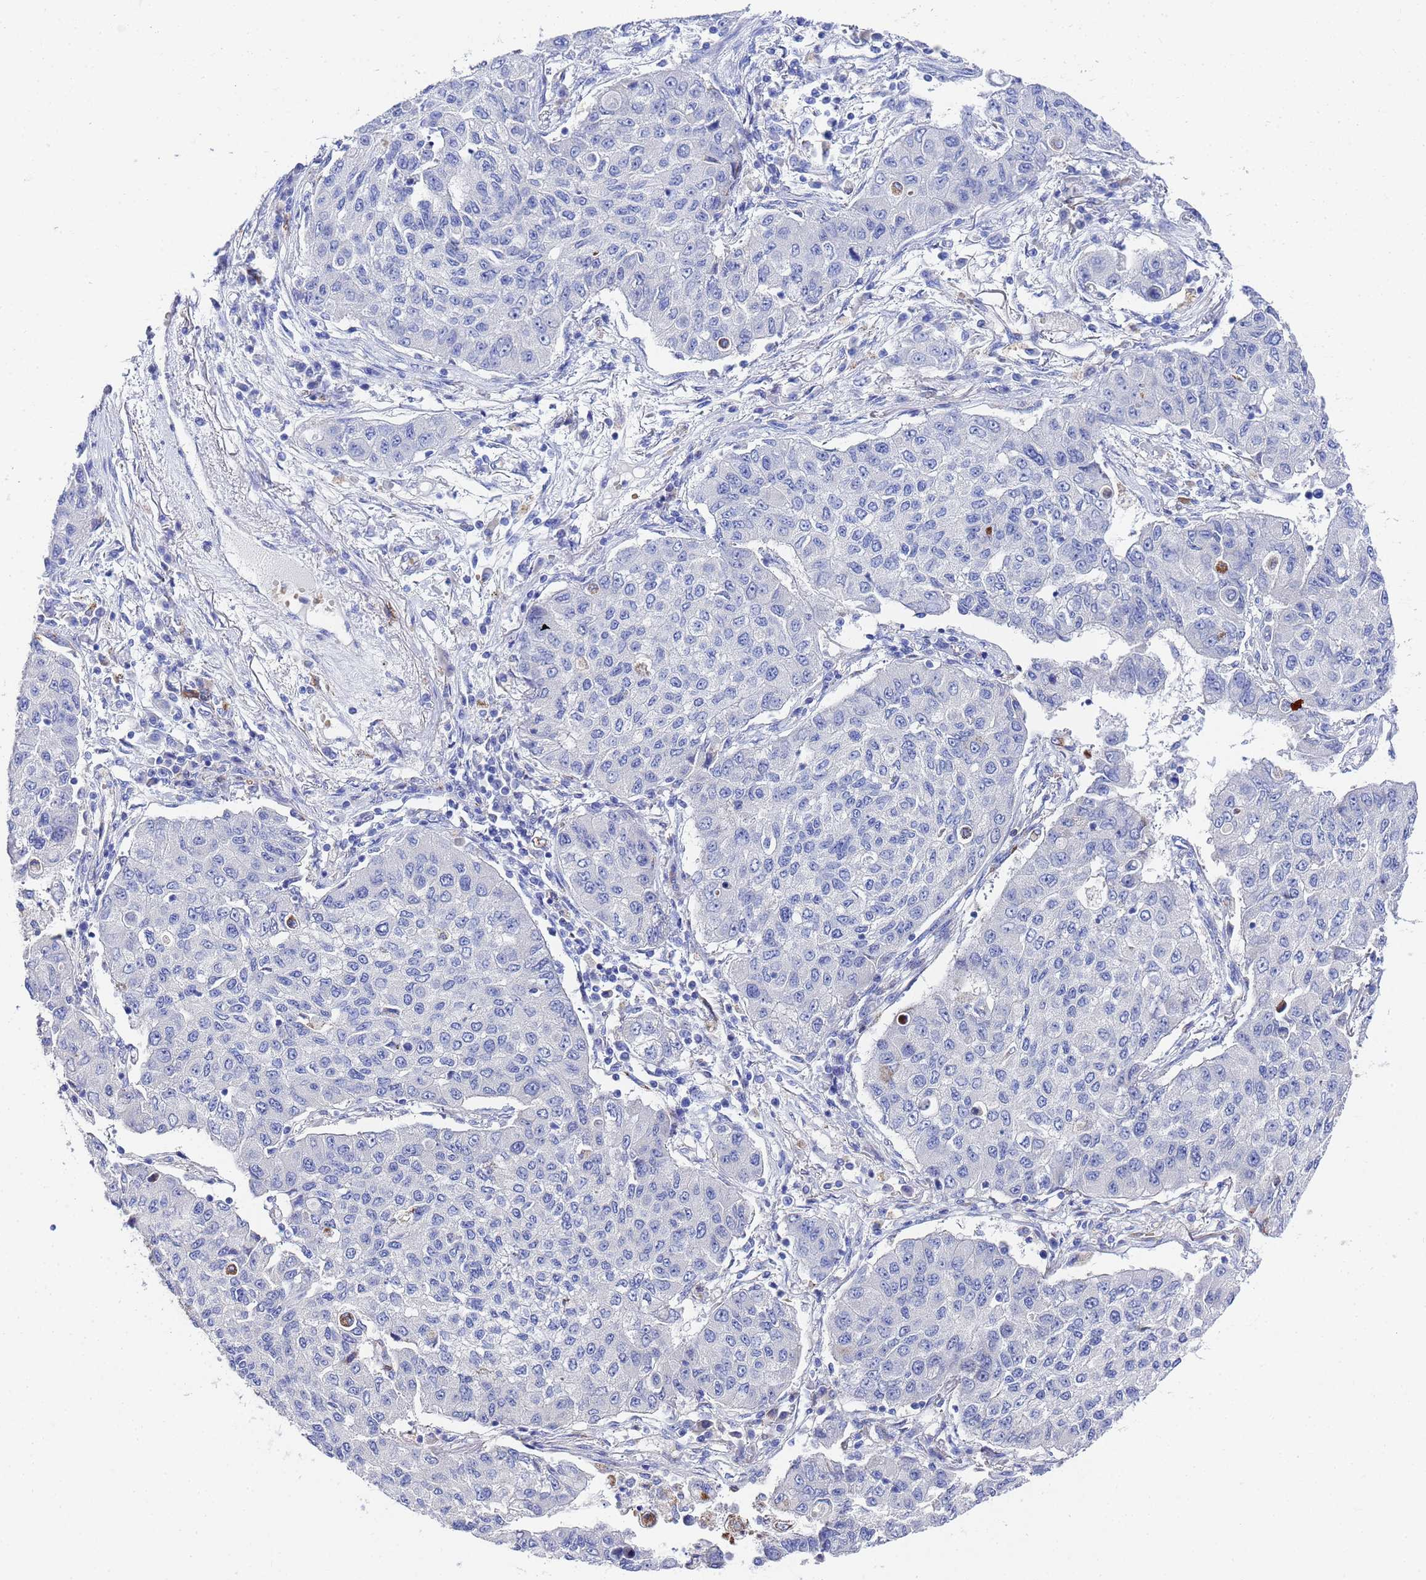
{"staining": {"intensity": "negative", "quantity": "none", "location": "none"}, "tissue": "lung cancer", "cell_type": "Tumor cells", "image_type": "cancer", "snomed": [{"axis": "morphology", "description": "Squamous cell carcinoma, NOS"}, {"axis": "topography", "description": "Lung"}], "caption": "DAB immunohistochemical staining of lung cancer shows no significant staining in tumor cells.", "gene": "ZNF26", "patient": {"sex": "male", "age": 74}}